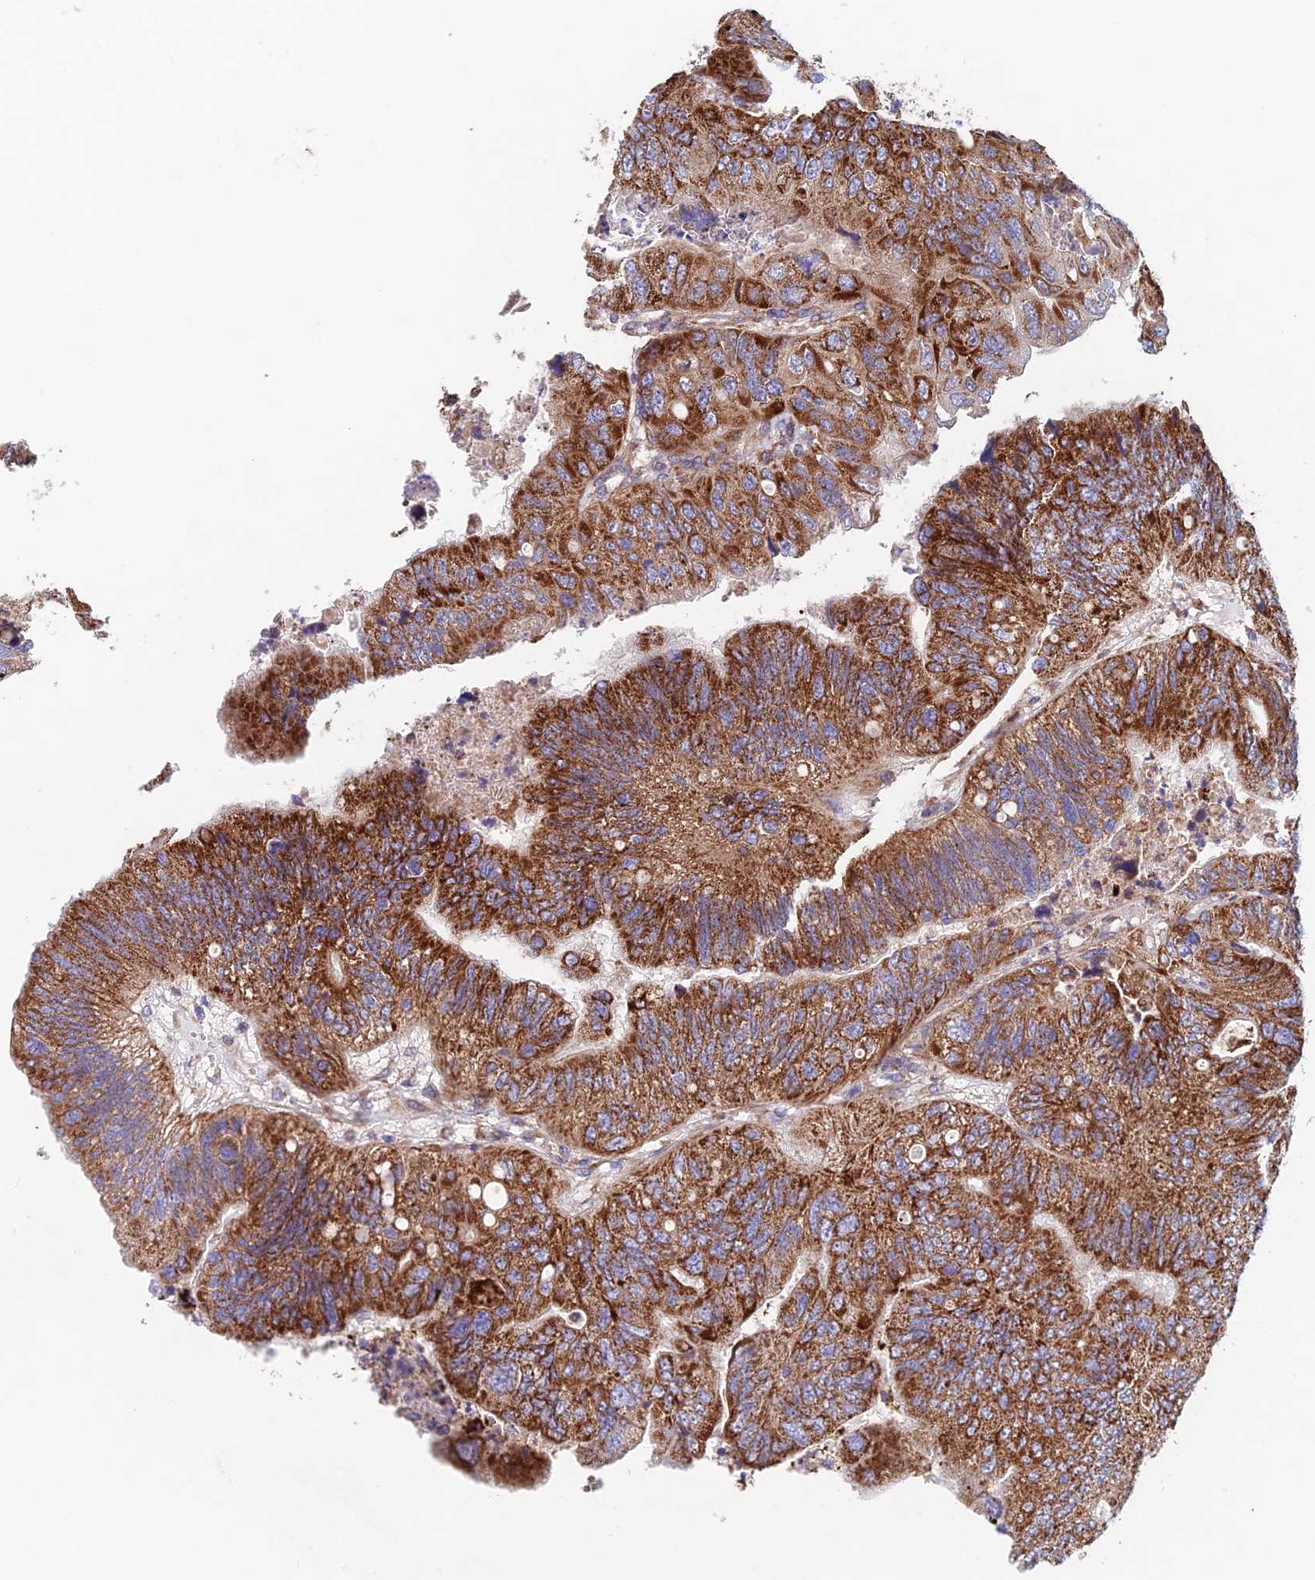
{"staining": {"intensity": "moderate", "quantity": "25%-75%", "location": "cytoplasmic/membranous"}, "tissue": "colorectal cancer", "cell_type": "Tumor cells", "image_type": "cancer", "snomed": [{"axis": "morphology", "description": "Adenocarcinoma, NOS"}, {"axis": "topography", "description": "Rectum"}], "caption": "Protein staining by immunohistochemistry displays moderate cytoplasmic/membranous expression in about 25%-75% of tumor cells in colorectal adenocarcinoma.", "gene": "MRPL1", "patient": {"sex": "male", "age": 63}}